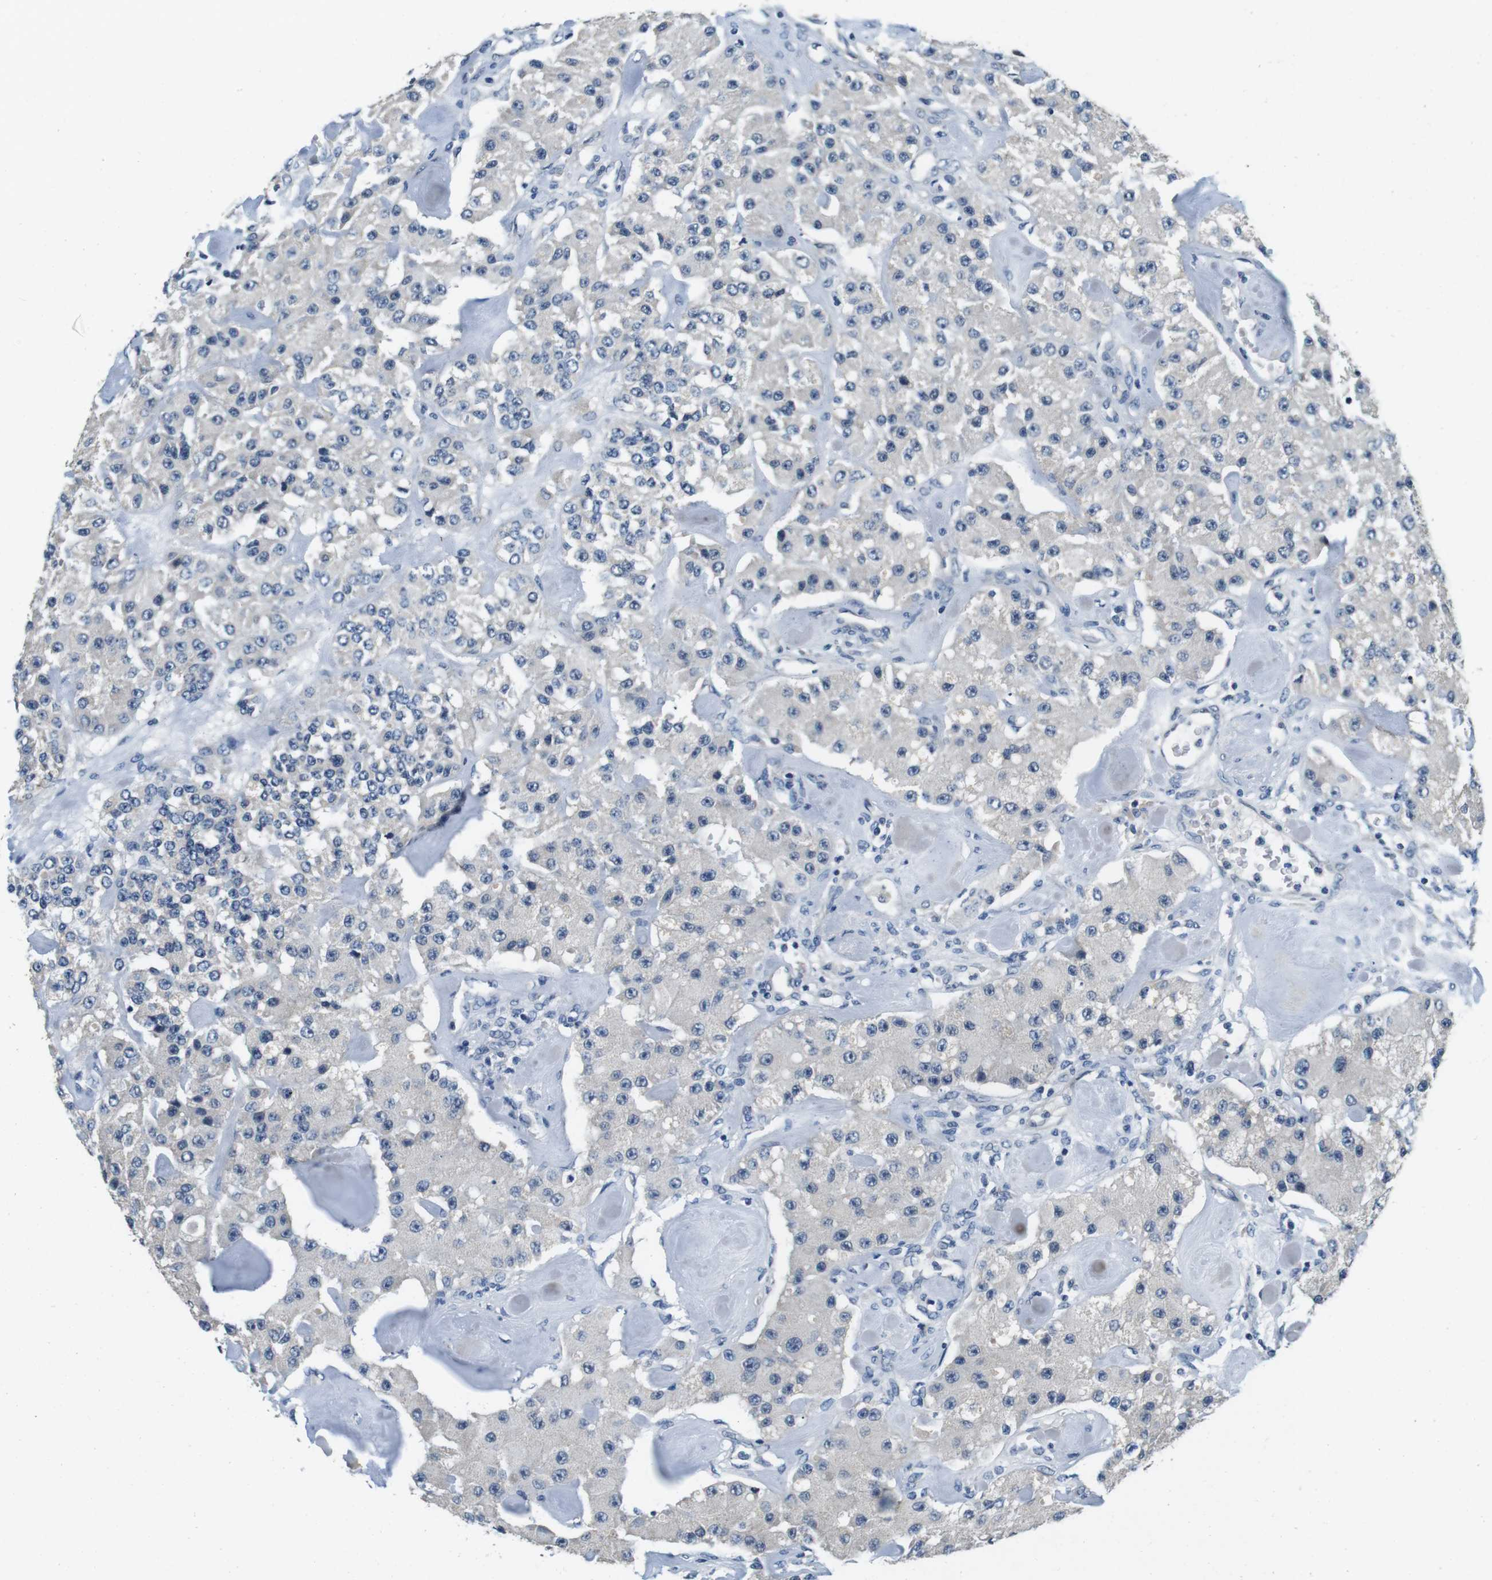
{"staining": {"intensity": "negative", "quantity": "none", "location": "none"}, "tissue": "carcinoid", "cell_type": "Tumor cells", "image_type": "cancer", "snomed": [{"axis": "morphology", "description": "Carcinoid, malignant, NOS"}, {"axis": "topography", "description": "Pancreas"}], "caption": "The micrograph demonstrates no significant positivity in tumor cells of malignant carcinoid.", "gene": "DTNA", "patient": {"sex": "male", "age": 41}}